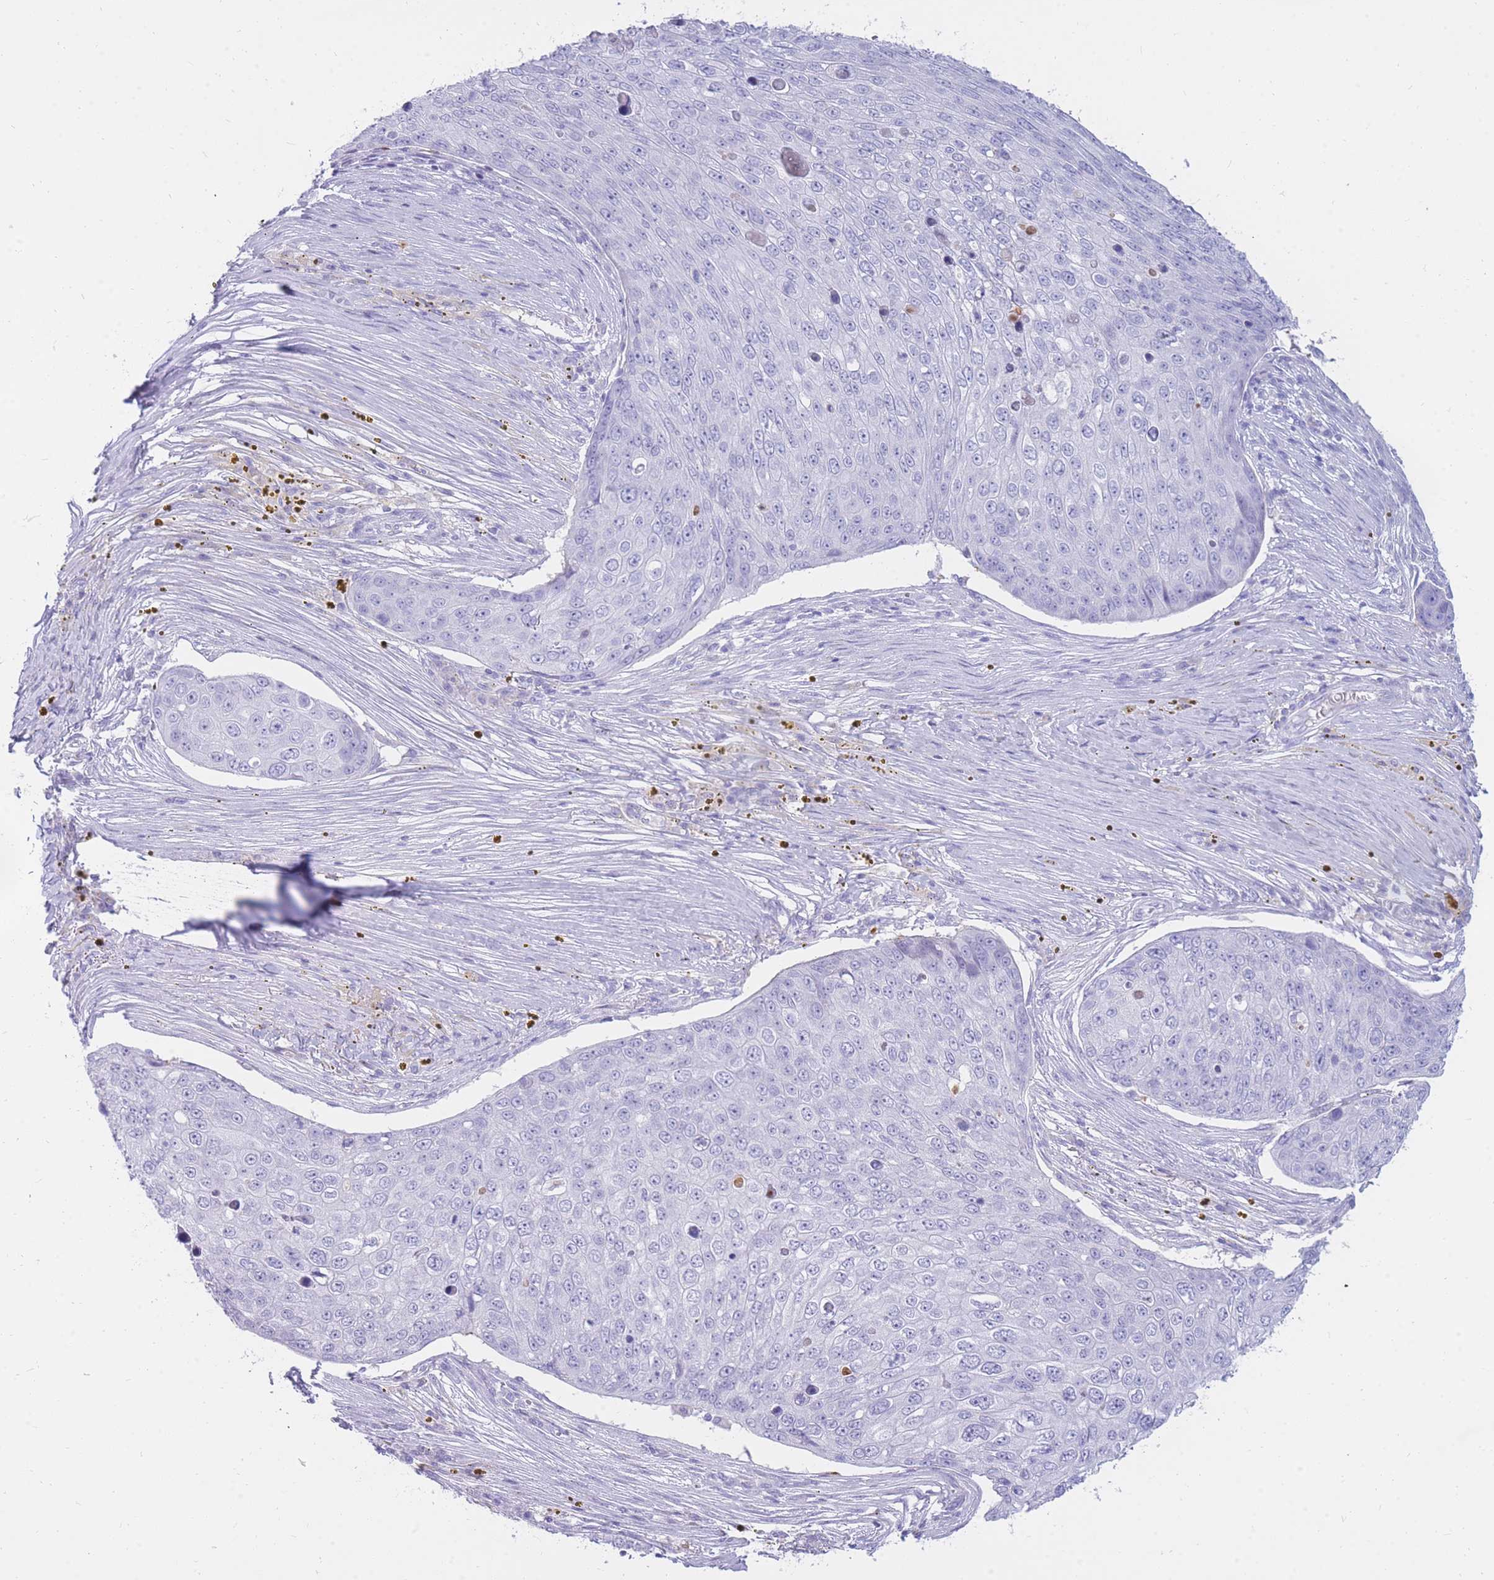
{"staining": {"intensity": "negative", "quantity": "none", "location": "none"}, "tissue": "skin cancer", "cell_type": "Tumor cells", "image_type": "cancer", "snomed": [{"axis": "morphology", "description": "Squamous cell carcinoma, NOS"}, {"axis": "topography", "description": "Skin"}], "caption": "The image reveals no staining of tumor cells in skin cancer (squamous cell carcinoma).", "gene": "NKX1-2", "patient": {"sex": "male", "age": 71}}